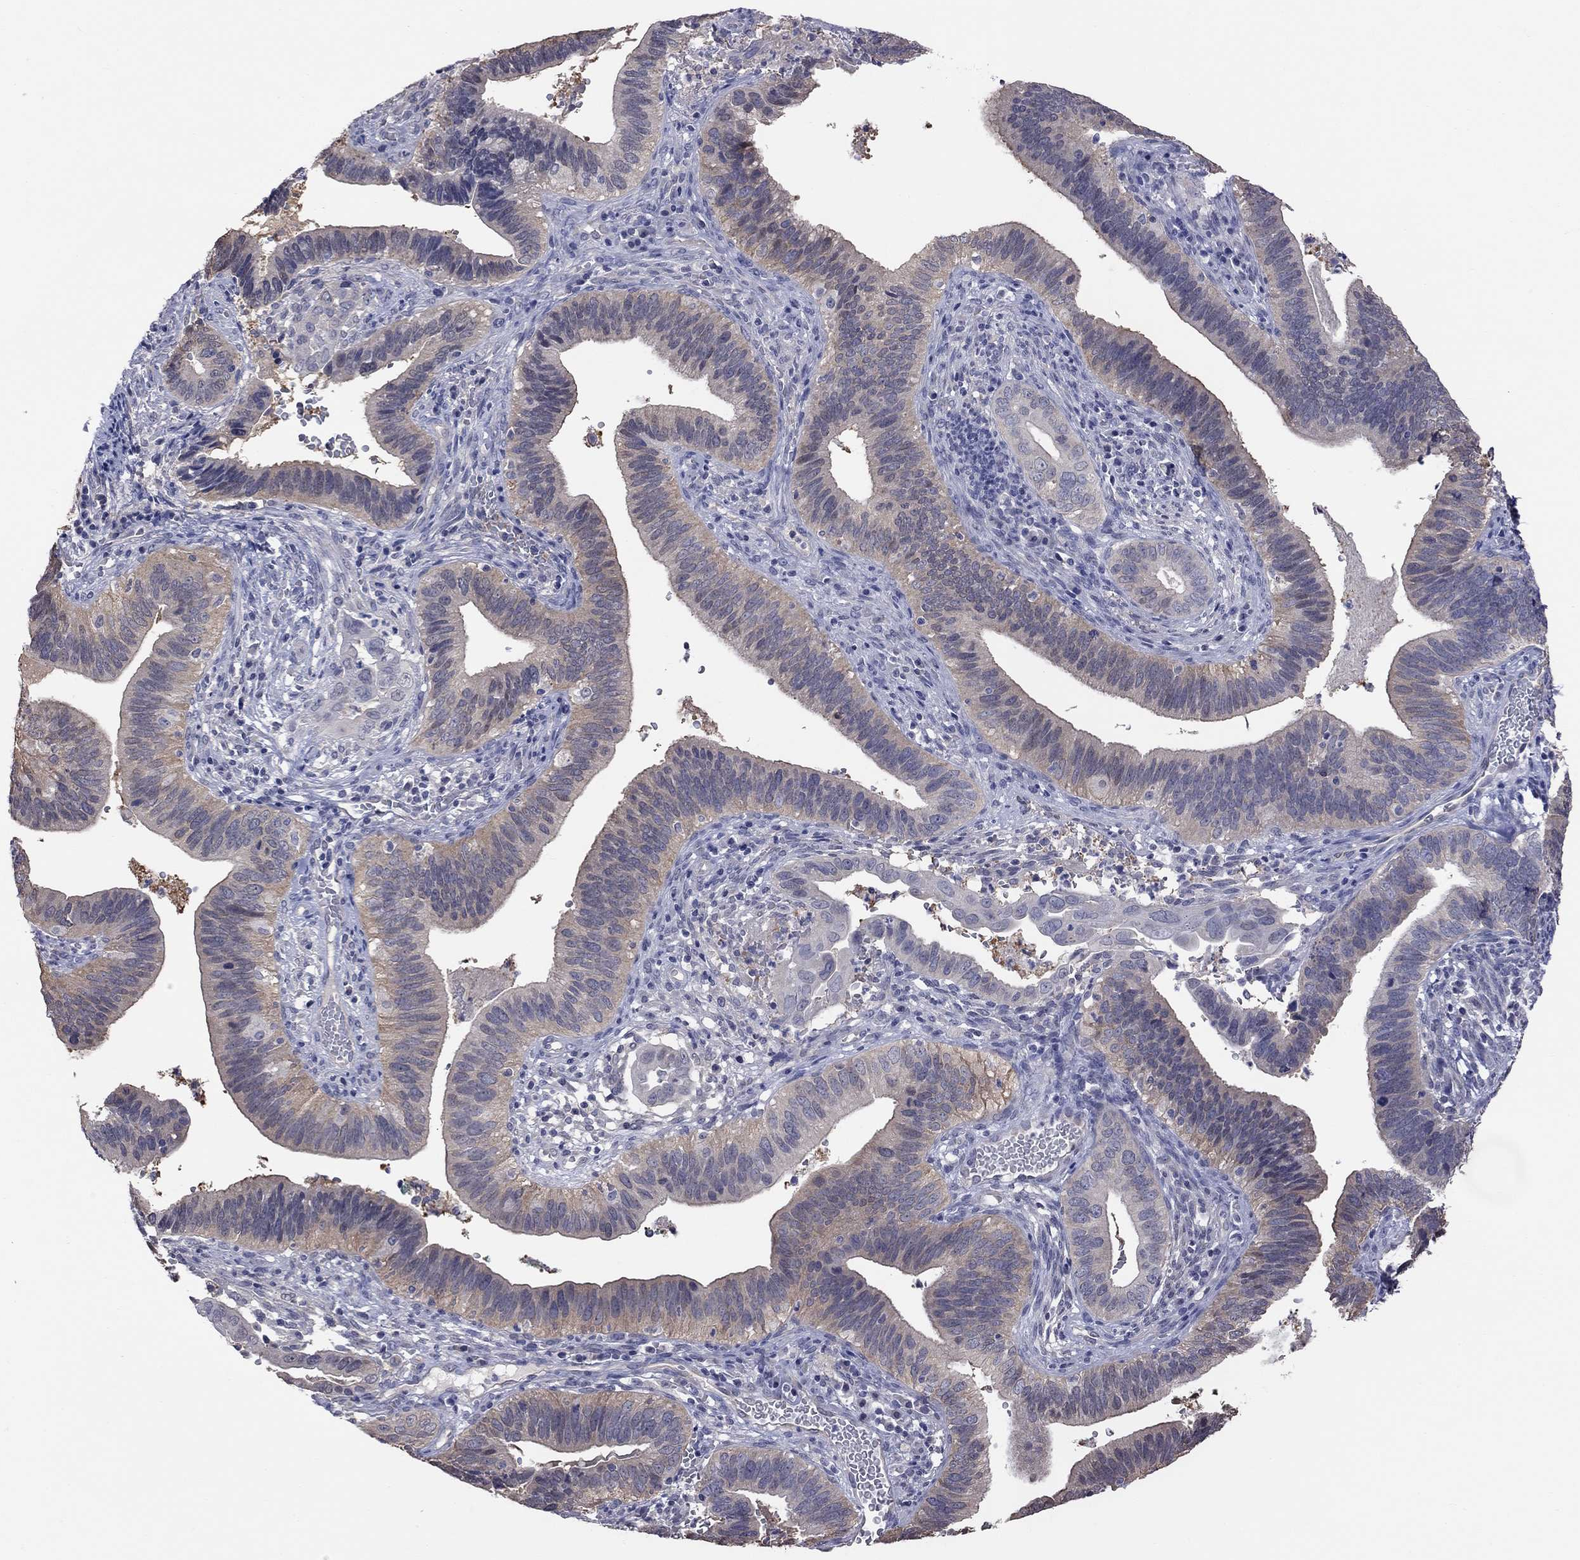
{"staining": {"intensity": "weak", "quantity": ">75%", "location": "cytoplasmic/membranous"}, "tissue": "cervical cancer", "cell_type": "Tumor cells", "image_type": "cancer", "snomed": [{"axis": "morphology", "description": "Adenocarcinoma, NOS"}, {"axis": "topography", "description": "Cervix"}], "caption": "The photomicrograph shows staining of cervical cancer, revealing weak cytoplasmic/membranous protein staining (brown color) within tumor cells.", "gene": "HYLS1", "patient": {"sex": "female", "age": 42}}